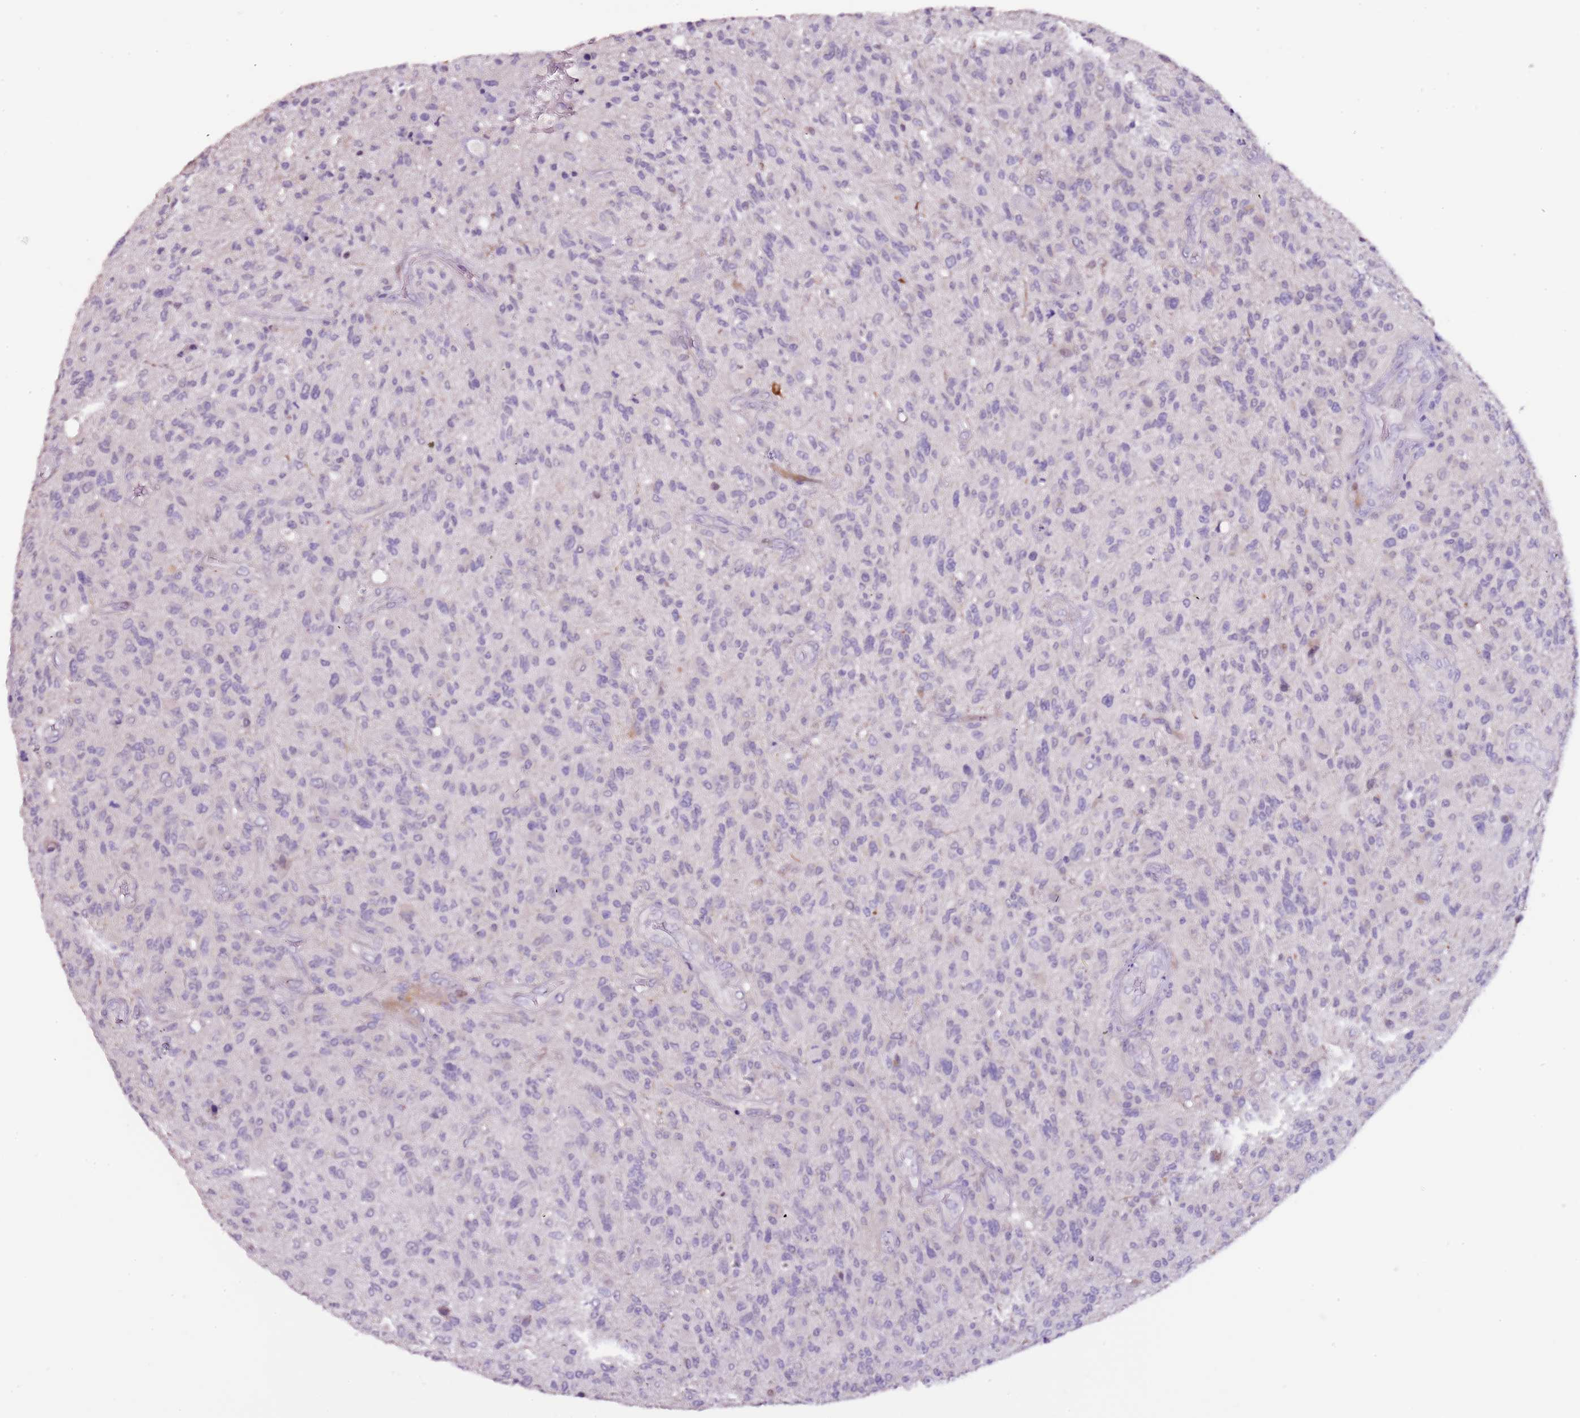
{"staining": {"intensity": "negative", "quantity": "none", "location": "none"}, "tissue": "glioma", "cell_type": "Tumor cells", "image_type": "cancer", "snomed": [{"axis": "morphology", "description": "Glioma, malignant, High grade"}, {"axis": "topography", "description": "Brain"}], "caption": "DAB immunohistochemical staining of glioma displays no significant positivity in tumor cells.", "gene": "NKX2-3", "patient": {"sex": "male", "age": 47}}